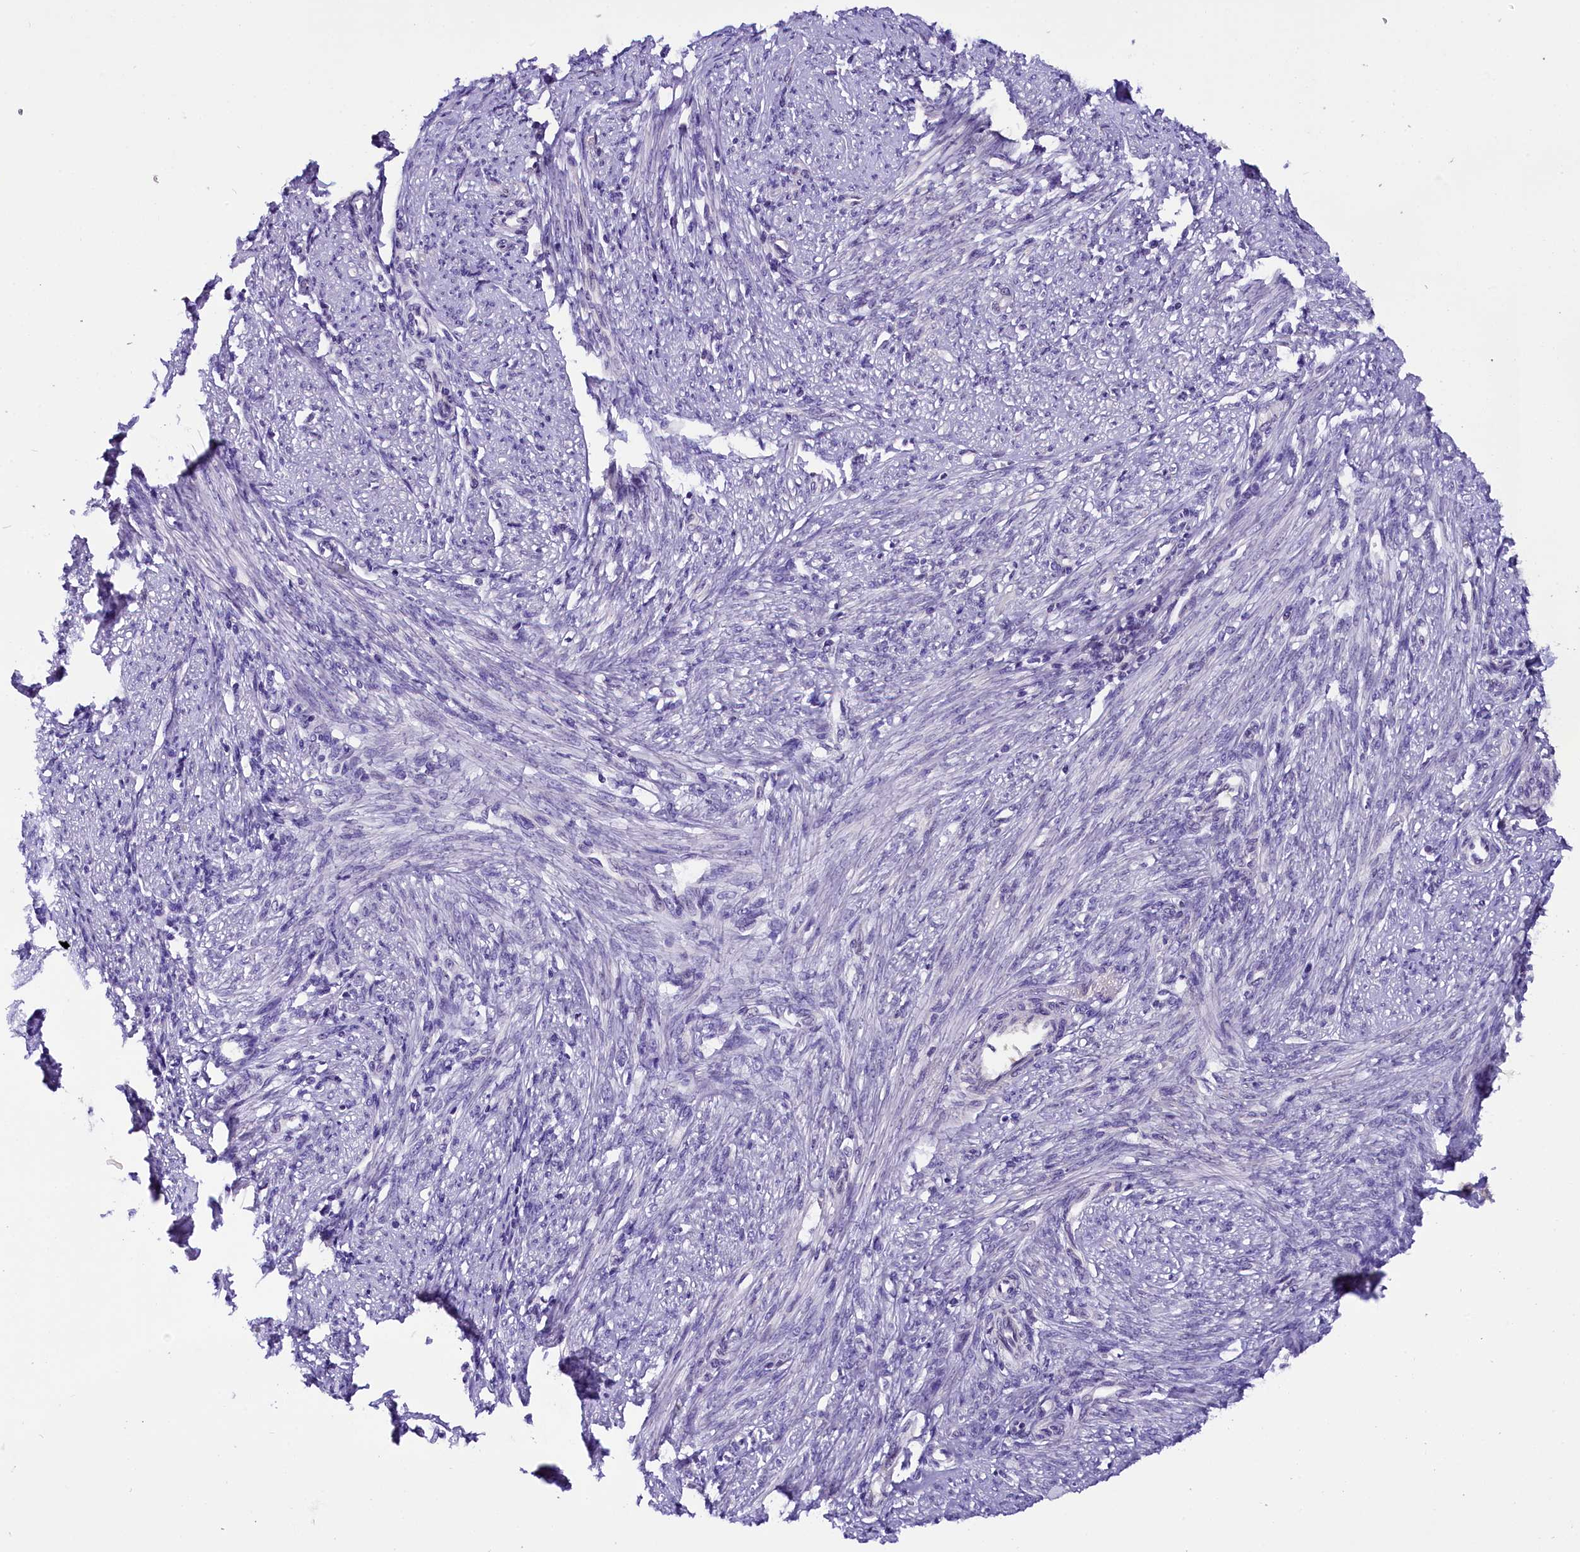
{"staining": {"intensity": "negative", "quantity": "none", "location": "none"}, "tissue": "smooth muscle", "cell_type": "Smooth muscle cells", "image_type": "normal", "snomed": [{"axis": "morphology", "description": "Normal tissue, NOS"}, {"axis": "topography", "description": "Smooth muscle"}, {"axis": "topography", "description": "Uterus"}], "caption": "Immunohistochemistry (IHC) image of benign smooth muscle: smooth muscle stained with DAB reveals no significant protein expression in smooth muscle cells. Brightfield microscopy of immunohistochemistry stained with DAB (brown) and hematoxylin (blue), captured at high magnification.", "gene": "IQCN", "patient": {"sex": "female", "age": 59}}